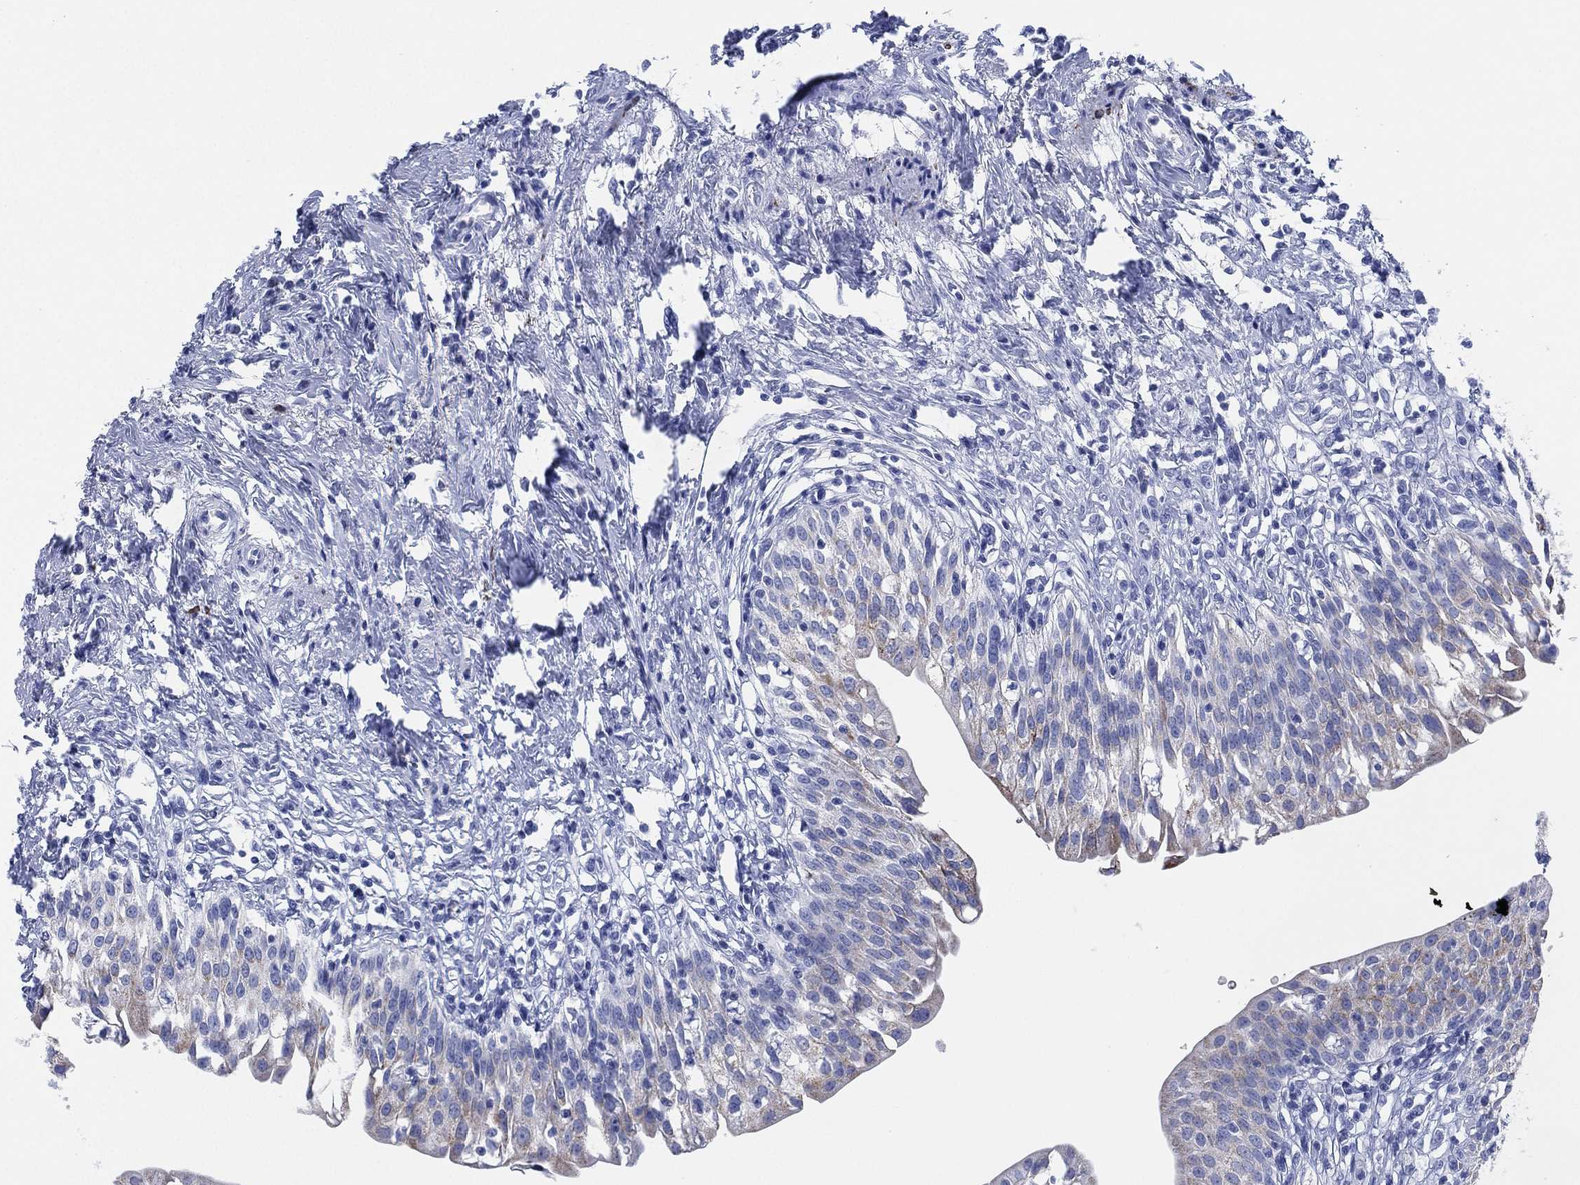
{"staining": {"intensity": "negative", "quantity": "none", "location": "none"}, "tissue": "urinary bladder", "cell_type": "Urothelial cells", "image_type": "normal", "snomed": [{"axis": "morphology", "description": "Normal tissue, NOS"}, {"axis": "topography", "description": "Urinary bladder"}], "caption": "DAB immunohistochemical staining of unremarkable human urinary bladder exhibits no significant positivity in urothelial cells.", "gene": "SLC9C2", "patient": {"sex": "male", "age": 76}}